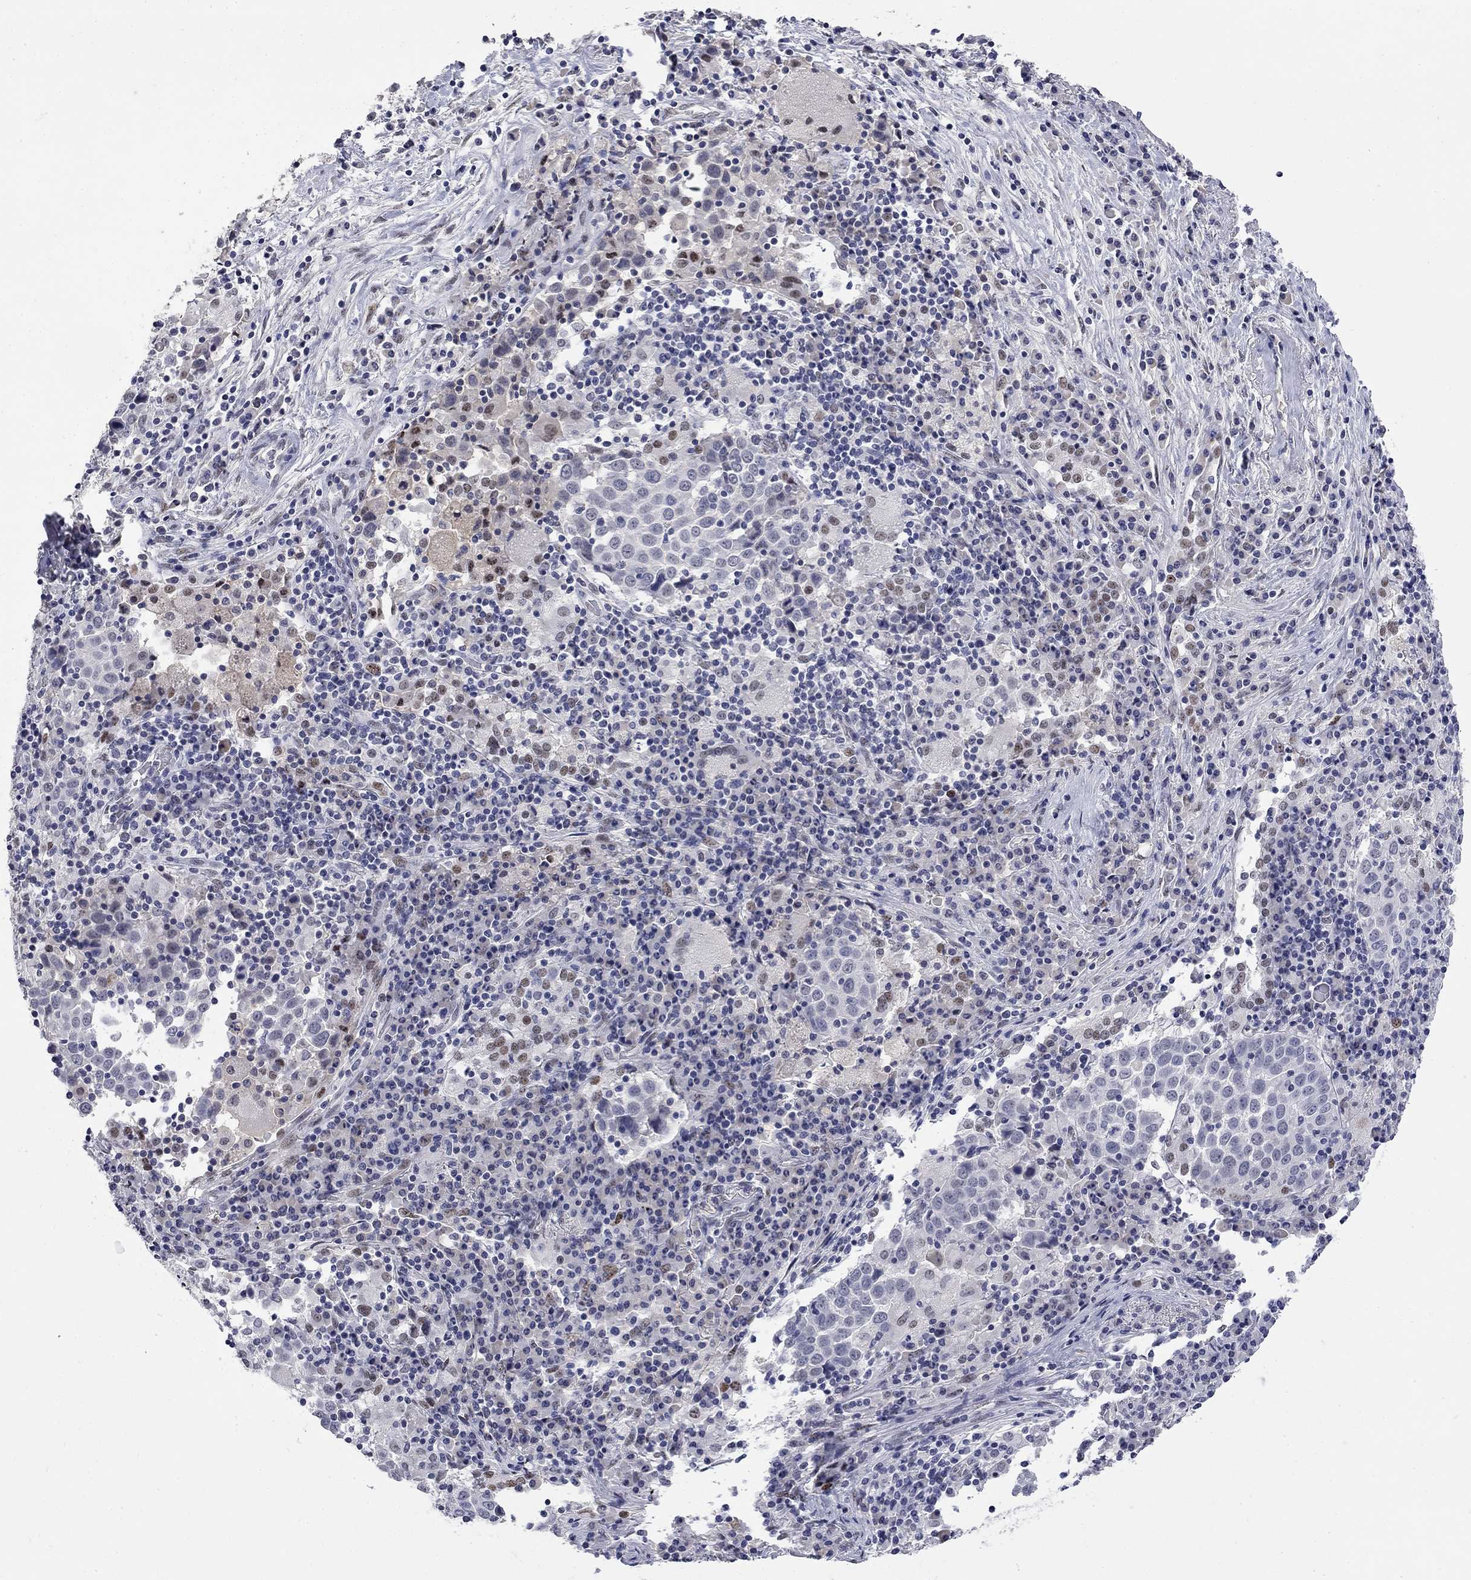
{"staining": {"intensity": "moderate", "quantity": "<25%", "location": "nuclear"}, "tissue": "lung cancer", "cell_type": "Tumor cells", "image_type": "cancer", "snomed": [{"axis": "morphology", "description": "Squamous cell carcinoma, NOS"}, {"axis": "topography", "description": "Lung"}], "caption": "Immunohistochemistry (DAB (3,3'-diaminobenzidine)) staining of human lung cancer (squamous cell carcinoma) shows moderate nuclear protein positivity in approximately <25% of tumor cells.", "gene": "SLC51A", "patient": {"sex": "male", "age": 57}}